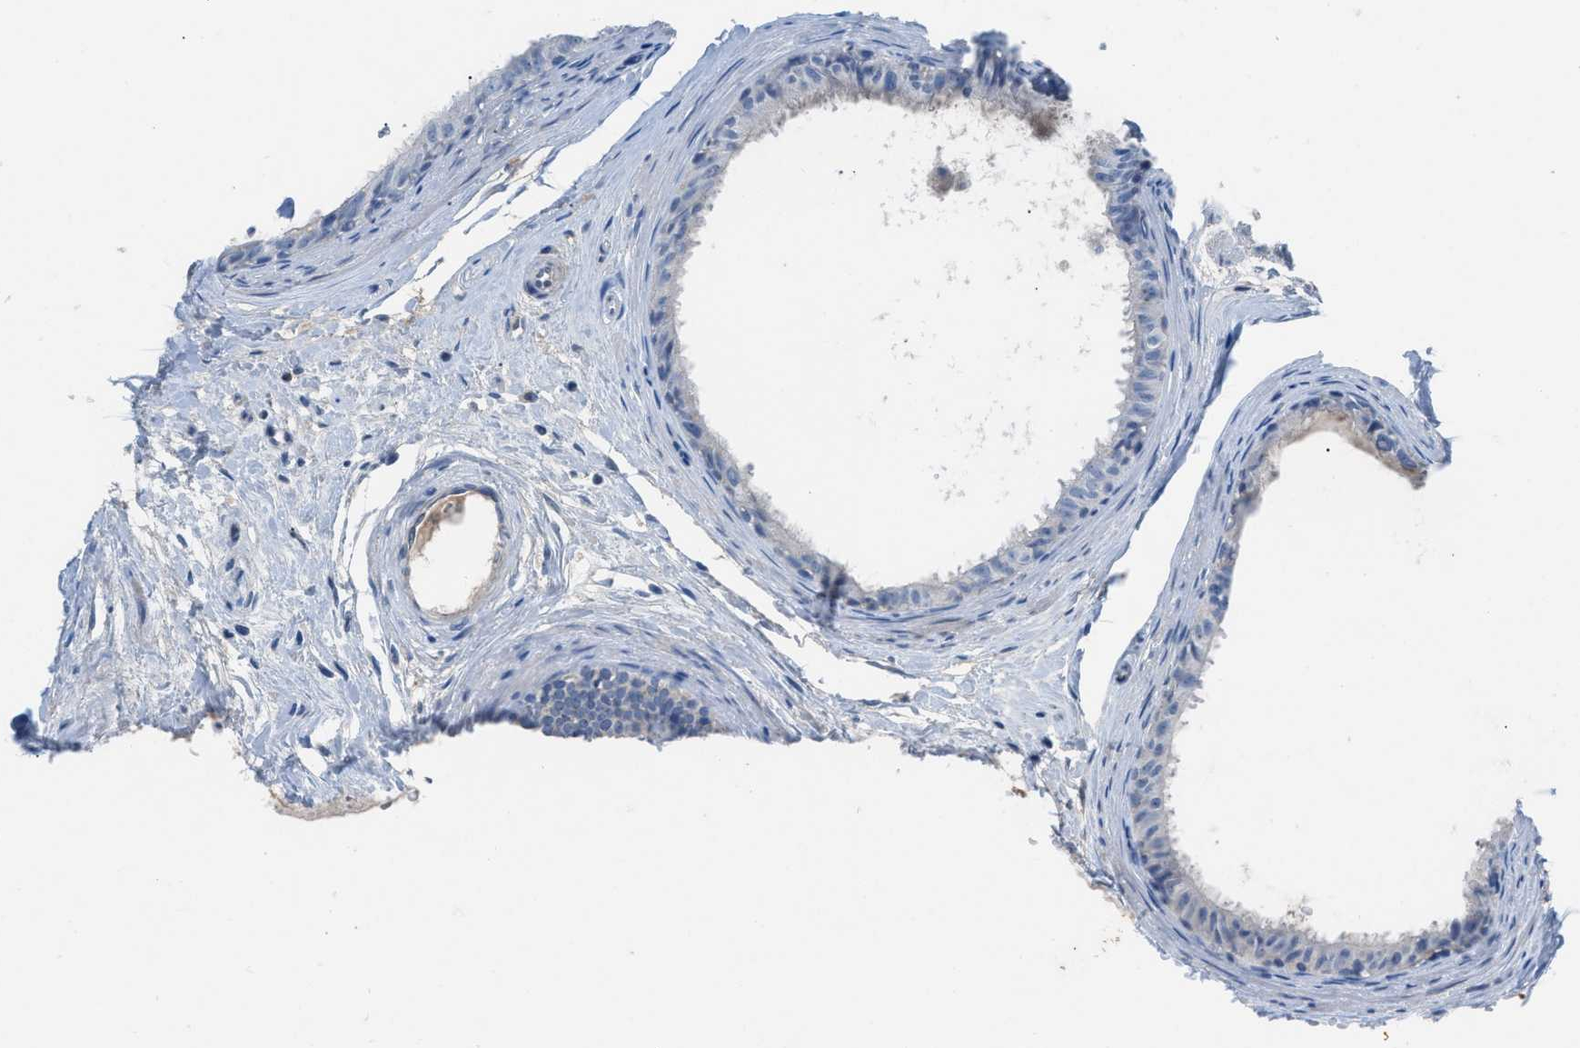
{"staining": {"intensity": "moderate", "quantity": "<25%", "location": "cytoplasmic/membranous"}, "tissue": "epididymis", "cell_type": "Glandular cells", "image_type": "normal", "snomed": [{"axis": "morphology", "description": "Normal tissue, NOS"}, {"axis": "morphology", "description": "Inflammation, NOS"}, {"axis": "topography", "description": "Epididymis"}], "caption": "Glandular cells display low levels of moderate cytoplasmic/membranous positivity in approximately <25% of cells in normal human epididymis.", "gene": "HPX", "patient": {"sex": "male", "age": 85}}